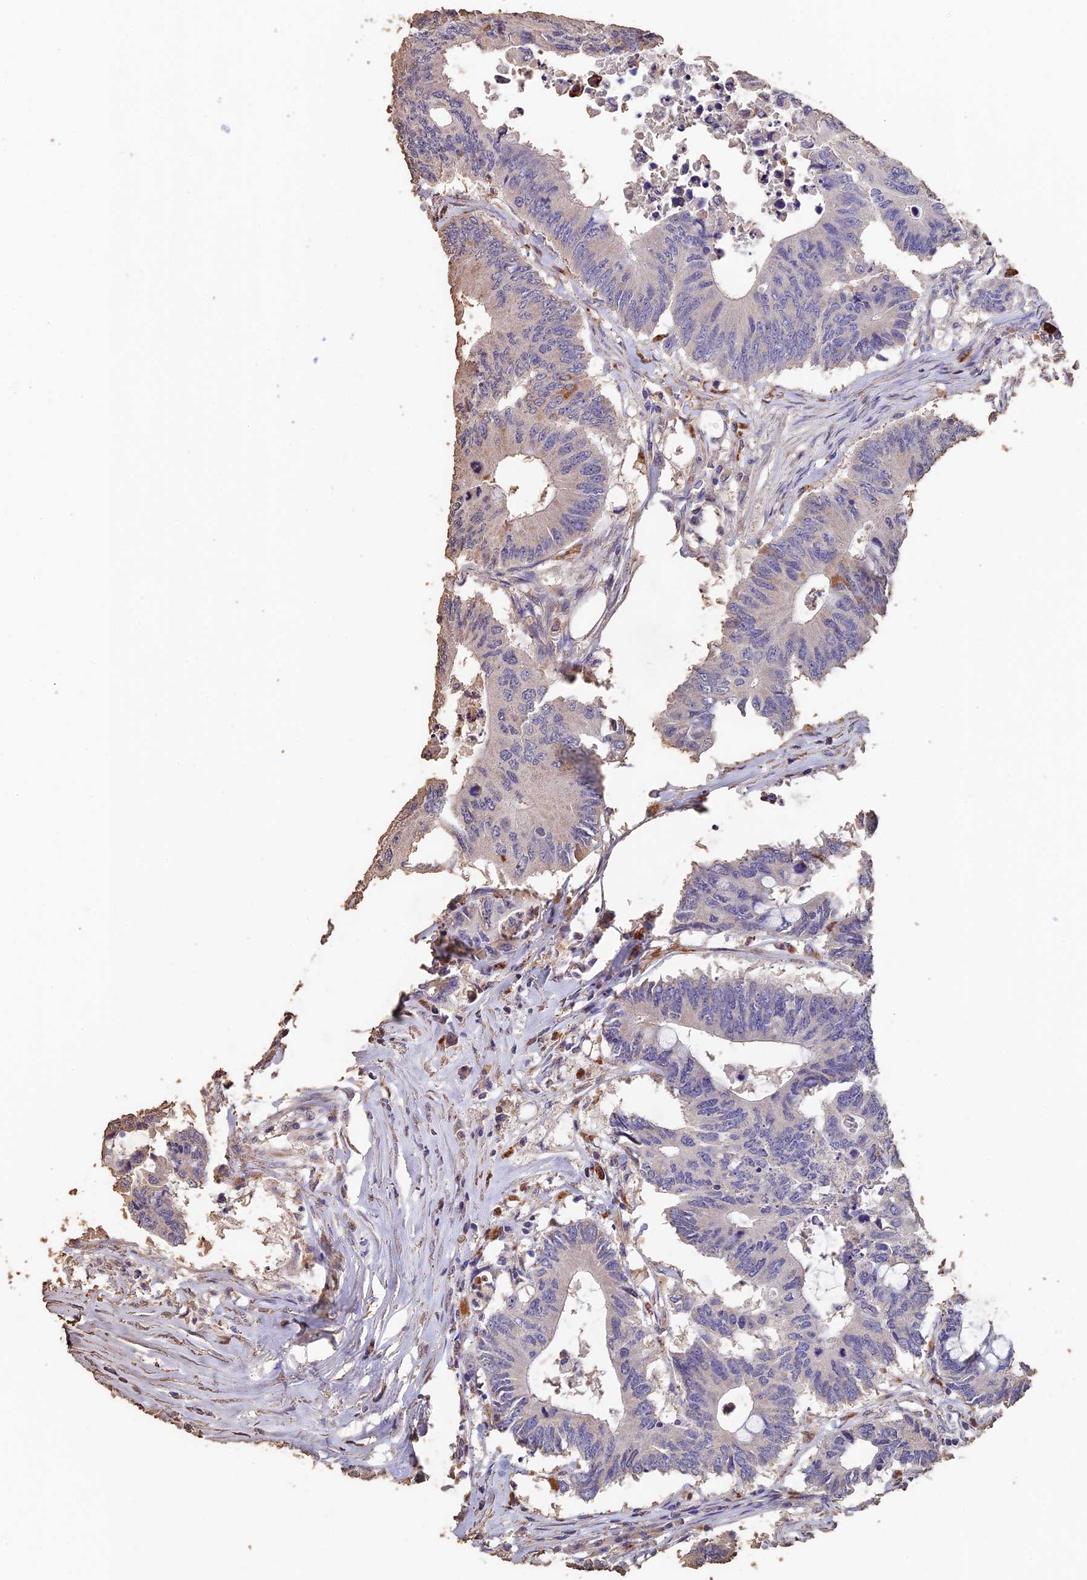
{"staining": {"intensity": "negative", "quantity": "none", "location": "none"}, "tissue": "colorectal cancer", "cell_type": "Tumor cells", "image_type": "cancer", "snomed": [{"axis": "morphology", "description": "Adenocarcinoma, NOS"}, {"axis": "topography", "description": "Colon"}], "caption": "Immunohistochemistry (IHC) micrograph of human colorectal adenocarcinoma stained for a protein (brown), which reveals no positivity in tumor cells.", "gene": "RPGRIP1L", "patient": {"sex": "male", "age": 71}}